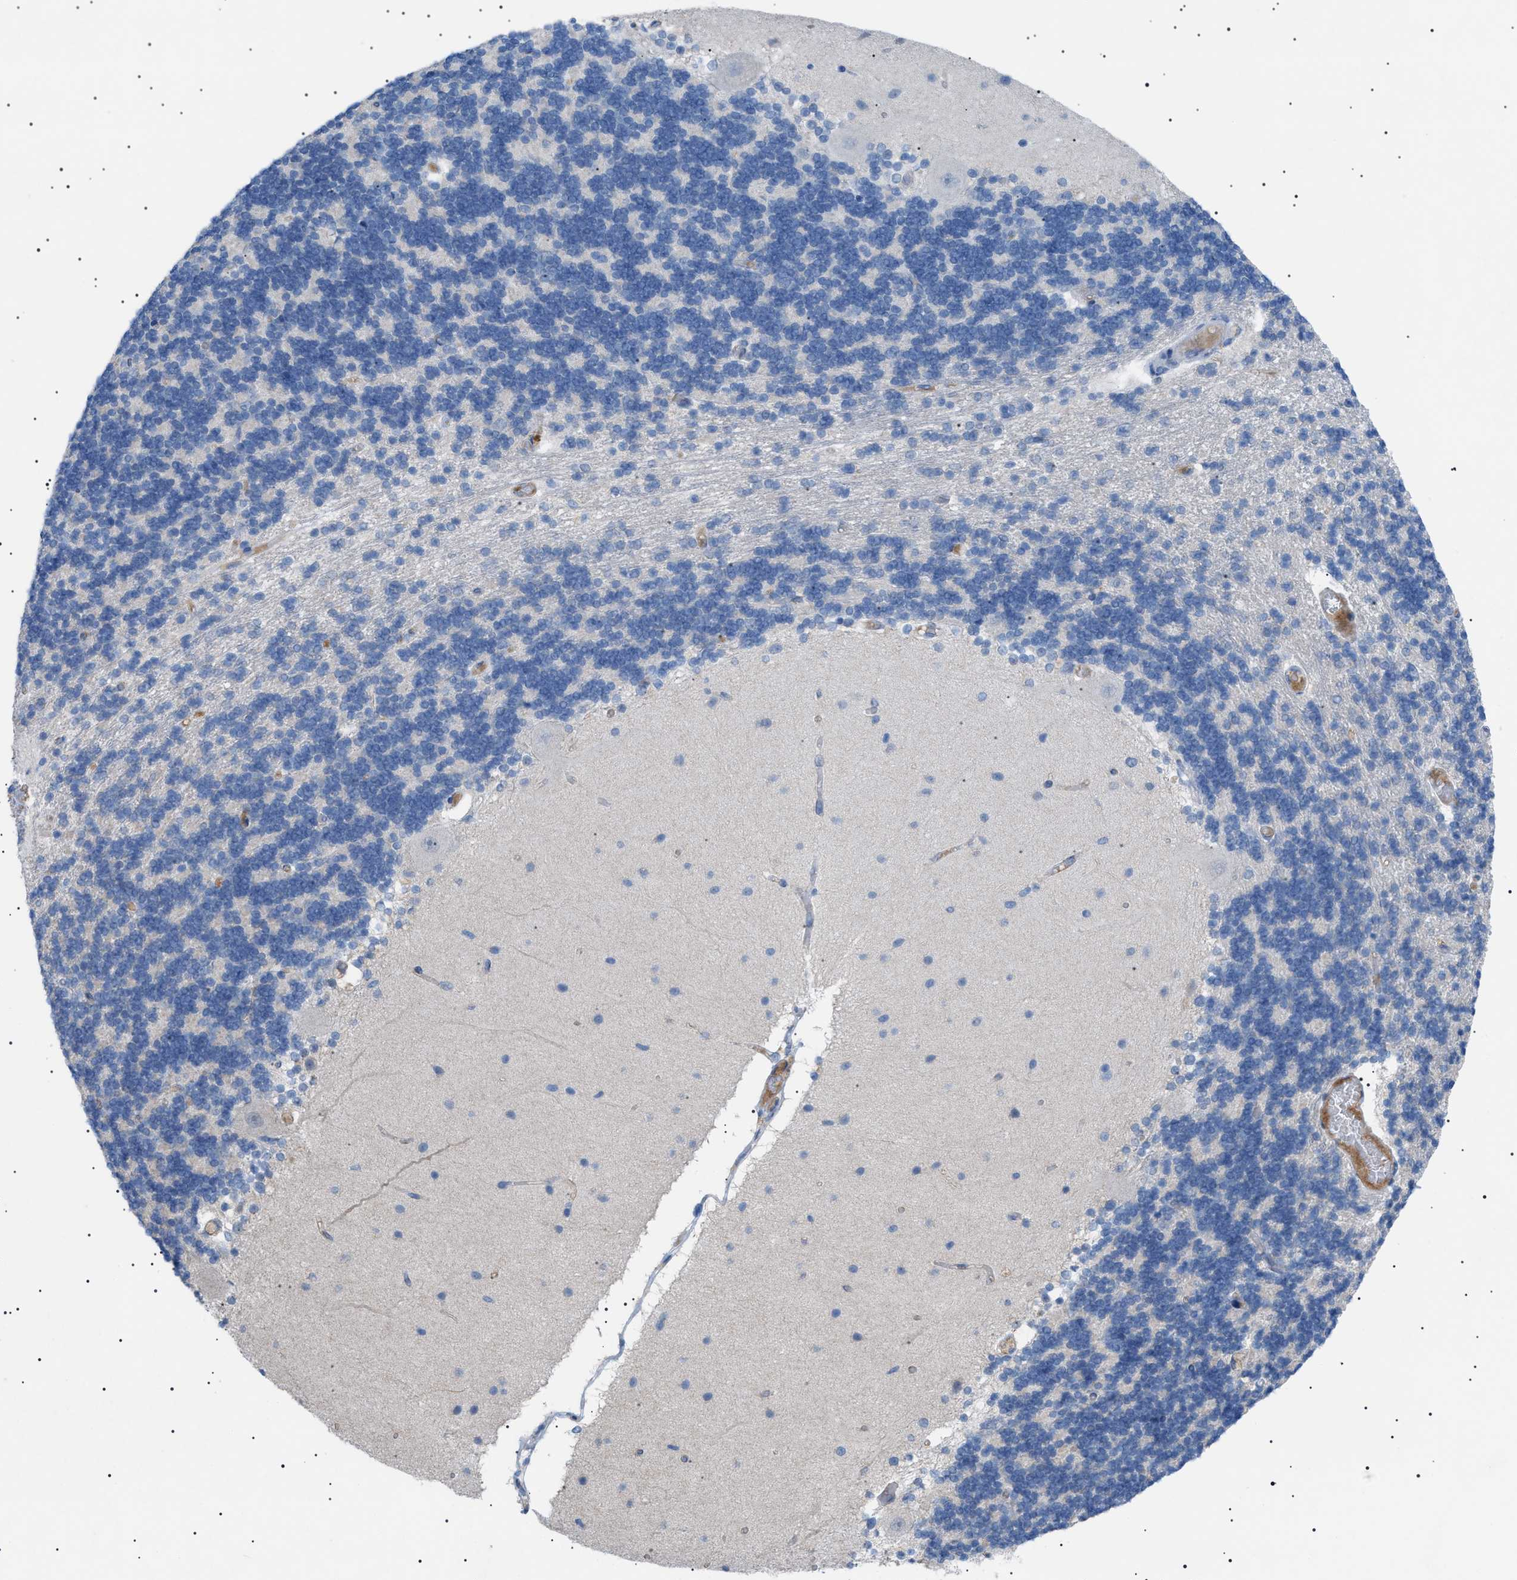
{"staining": {"intensity": "negative", "quantity": "none", "location": "none"}, "tissue": "cerebellum", "cell_type": "Cells in granular layer", "image_type": "normal", "snomed": [{"axis": "morphology", "description": "Normal tissue, NOS"}, {"axis": "topography", "description": "Cerebellum"}], "caption": "DAB immunohistochemical staining of unremarkable cerebellum demonstrates no significant expression in cells in granular layer.", "gene": "ADAMTS1", "patient": {"sex": "female", "age": 54}}